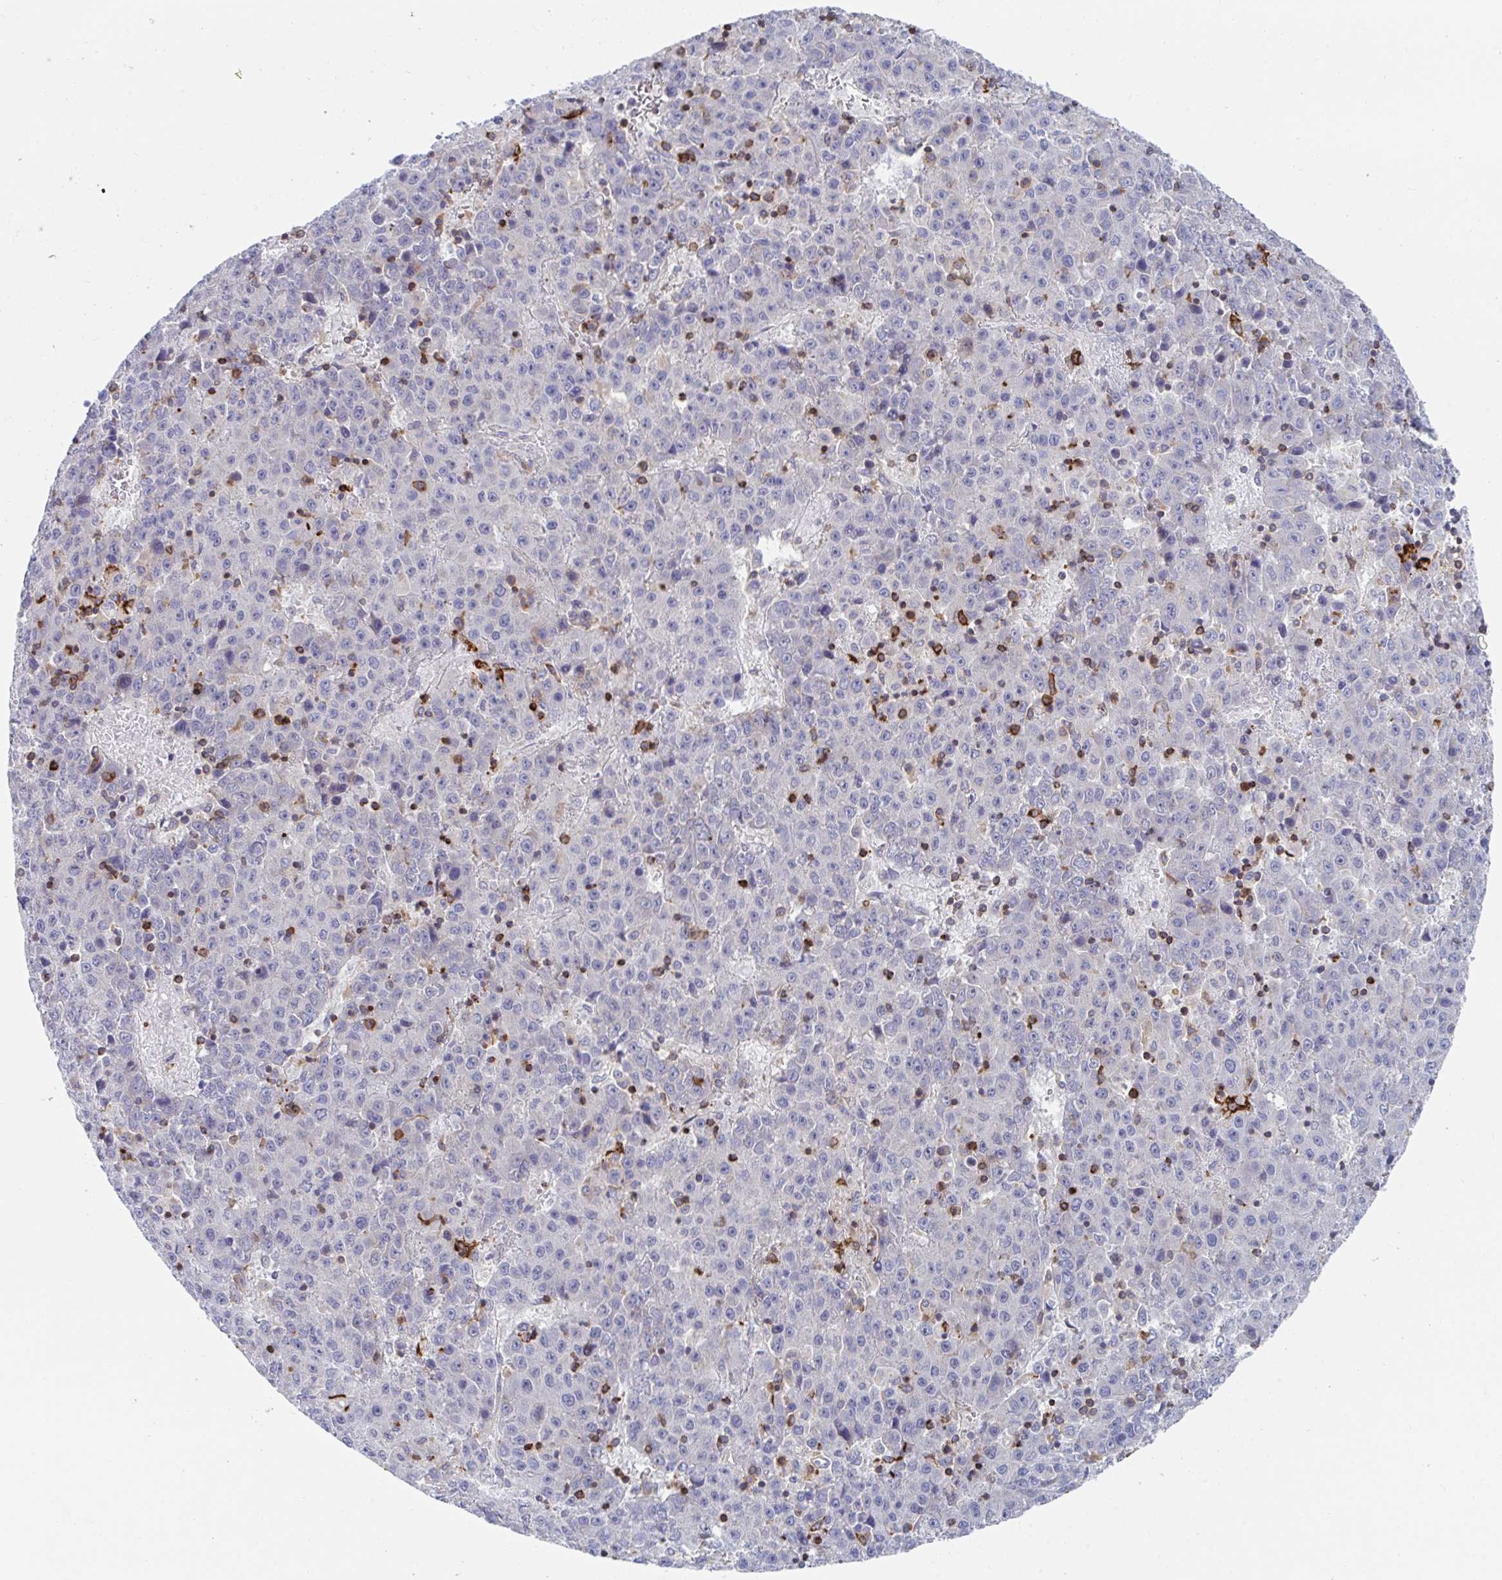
{"staining": {"intensity": "weak", "quantity": "25%-75%", "location": "cytoplasmic/membranous"}, "tissue": "liver cancer", "cell_type": "Tumor cells", "image_type": "cancer", "snomed": [{"axis": "morphology", "description": "Carcinoma, Hepatocellular, NOS"}, {"axis": "topography", "description": "Liver"}], "caption": "Immunohistochemical staining of human hepatocellular carcinoma (liver) reveals low levels of weak cytoplasmic/membranous staining in about 25%-75% of tumor cells. (DAB (3,3'-diaminobenzidine) = brown stain, brightfield microscopy at high magnification).", "gene": "FRMD3", "patient": {"sex": "female", "age": 53}}